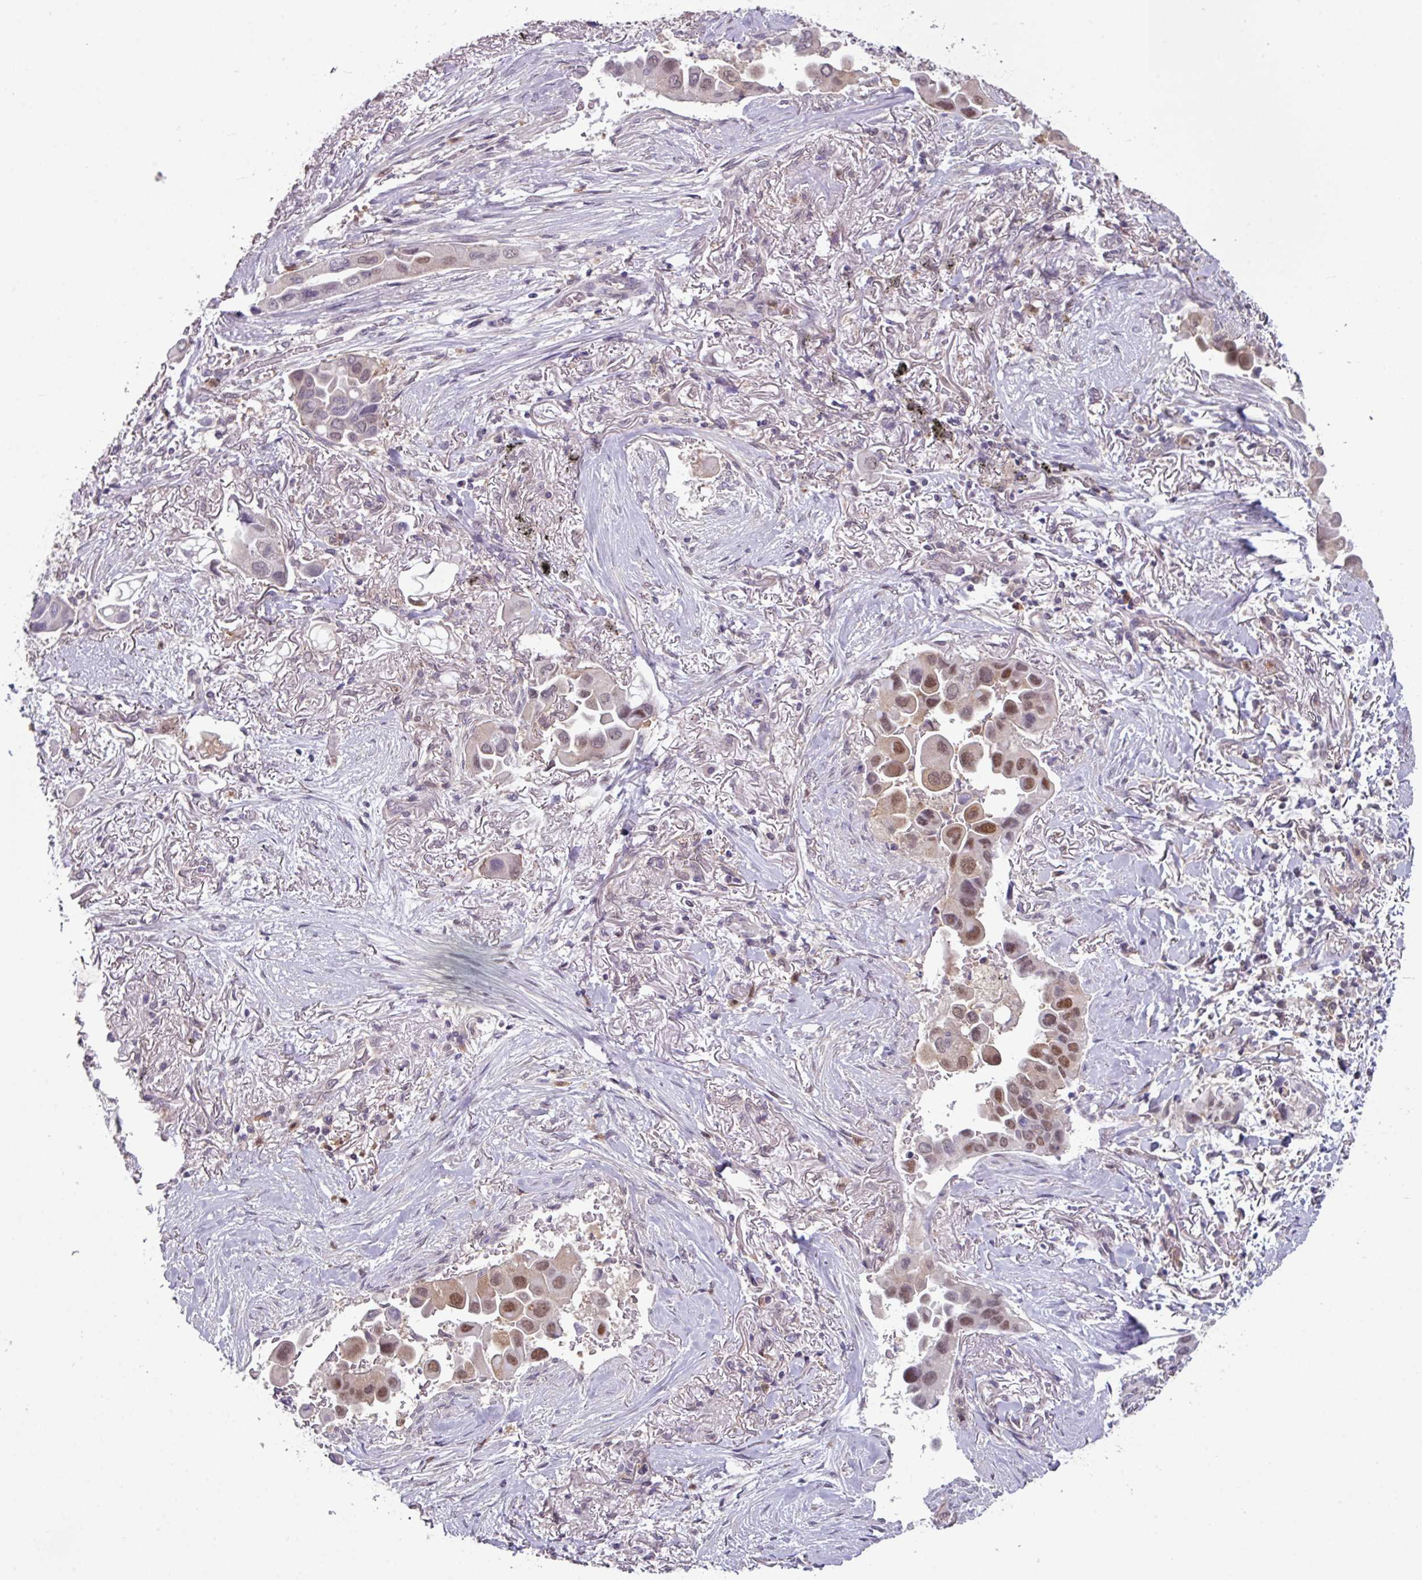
{"staining": {"intensity": "moderate", "quantity": ">75%", "location": "nuclear"}, "tissue": "lung cancer", "cell_type": "Tumor cells", "image_type": "cancer", "snomed": [{"axis": "morphology", "description": "Adenocarcinoma, NOS"}, {"axis": "topography", "description": "Lung"}], "caption": "Immunohistochemistry image of neoplastic tissue: adenocarcinoma (lung) stained using immunohistochemistry (IHC) demonstrates medium levels of moderate protein expression localized specifically in the nuclear of tumor cells, appearing as a nuclear brown color.", "gene": "TTLL12", "patient": {"sex": "female", "age": 76}}